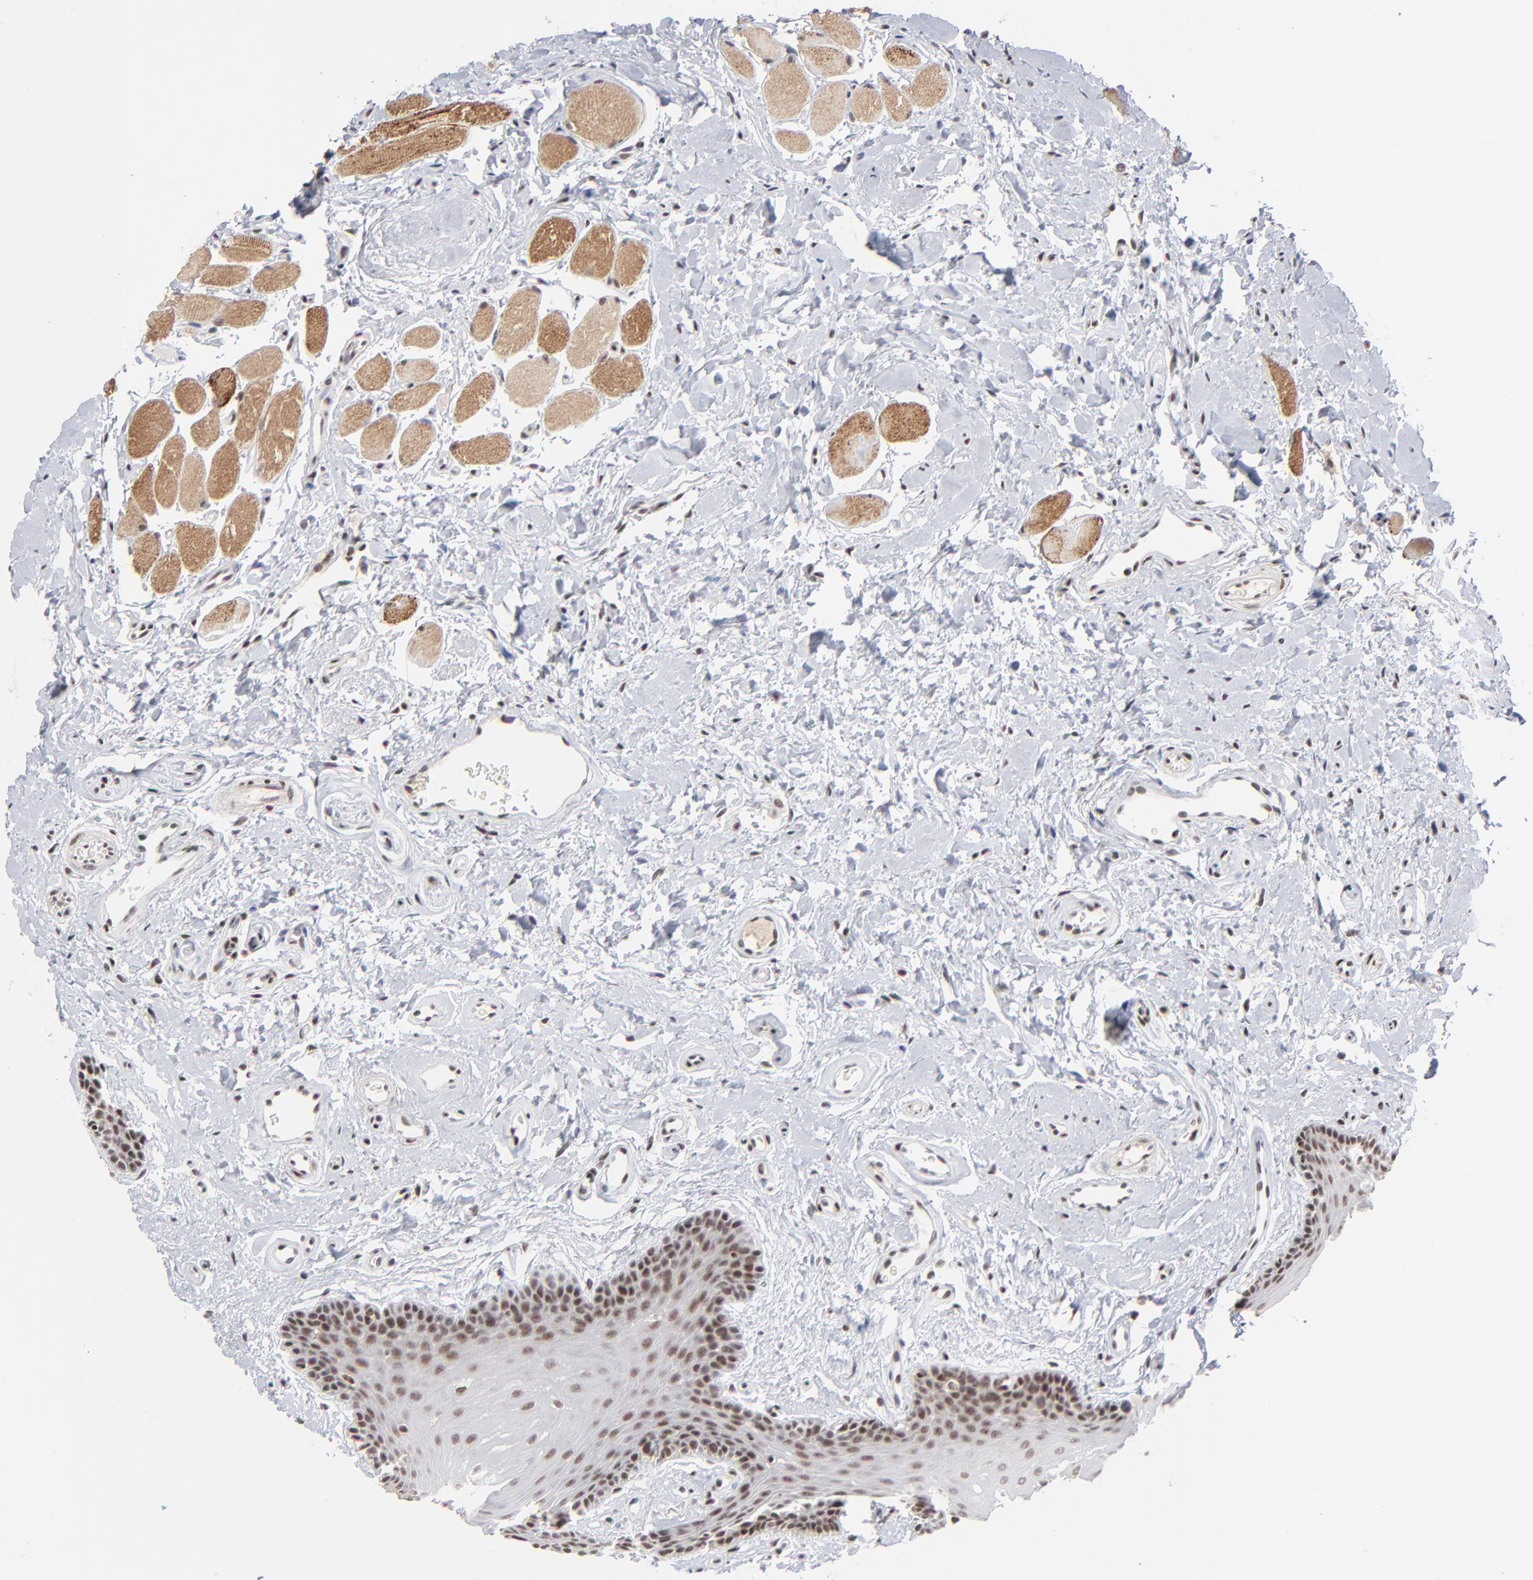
{"staining": {"intensity": "weak", "quantity": "25%-75%", "location": "nuclear"}, "tissue": "oral mucosa", "cell_type": "Squamous epithelial cells", "image_type": "normal", "snomed": [{"axis": "morphology", "description": "Normal tissue, NOS"}, {"axis": "topography", "description": "Oral tissue"}], "caption": "Immunohistochemical staining of normal human oral mucosa reveals 25%-75% levels of weak nuclear protein positivity in about 25%-75% of squamous epithelial cells. The protein is stained brown, and the nuclei are stained in blue (DAB IHC with brightfield microscopy, high magnification).", "gene": "ZNF143", "patient": {"sex": "male", "age": 62}}